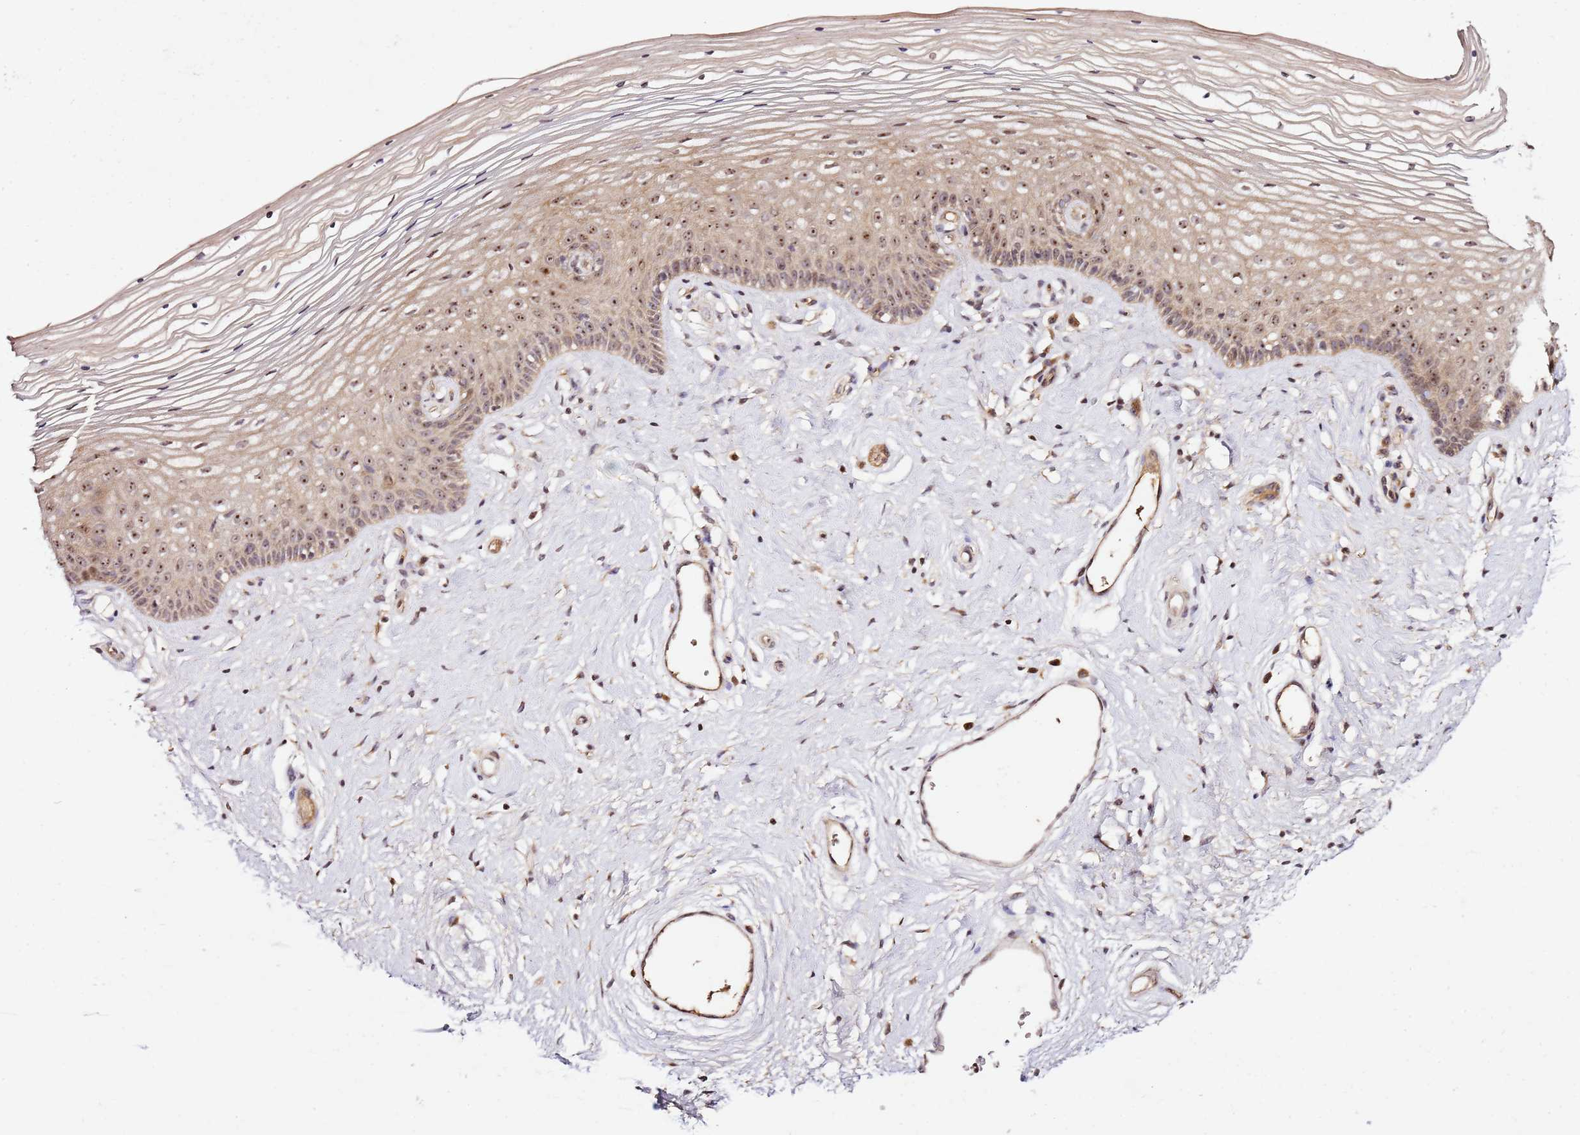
{"staining": {"intensity": "moderate", "quantity": ">75%", "location": "cytoplasmic/membranous,nuclear"}, "tissue": "vagina", "cell_type": "Squamous epithelial cells", "image_type": "normal", "snomed": [{"axis": "morphology", "description": "Normal tissue, NOS"}, {"axis": "topography", "description": "Vagina"}], "caption": "A brown stain labels moderate cytoplasmic/membranous,nuclear staining of a protein in squamous epithelial cells of unremarkable human vagina. (DAB = brown stain, brightfield microscopy at high magnification).", "gene": "DDX27", "patient": {"sex": "female", "age": 46}}